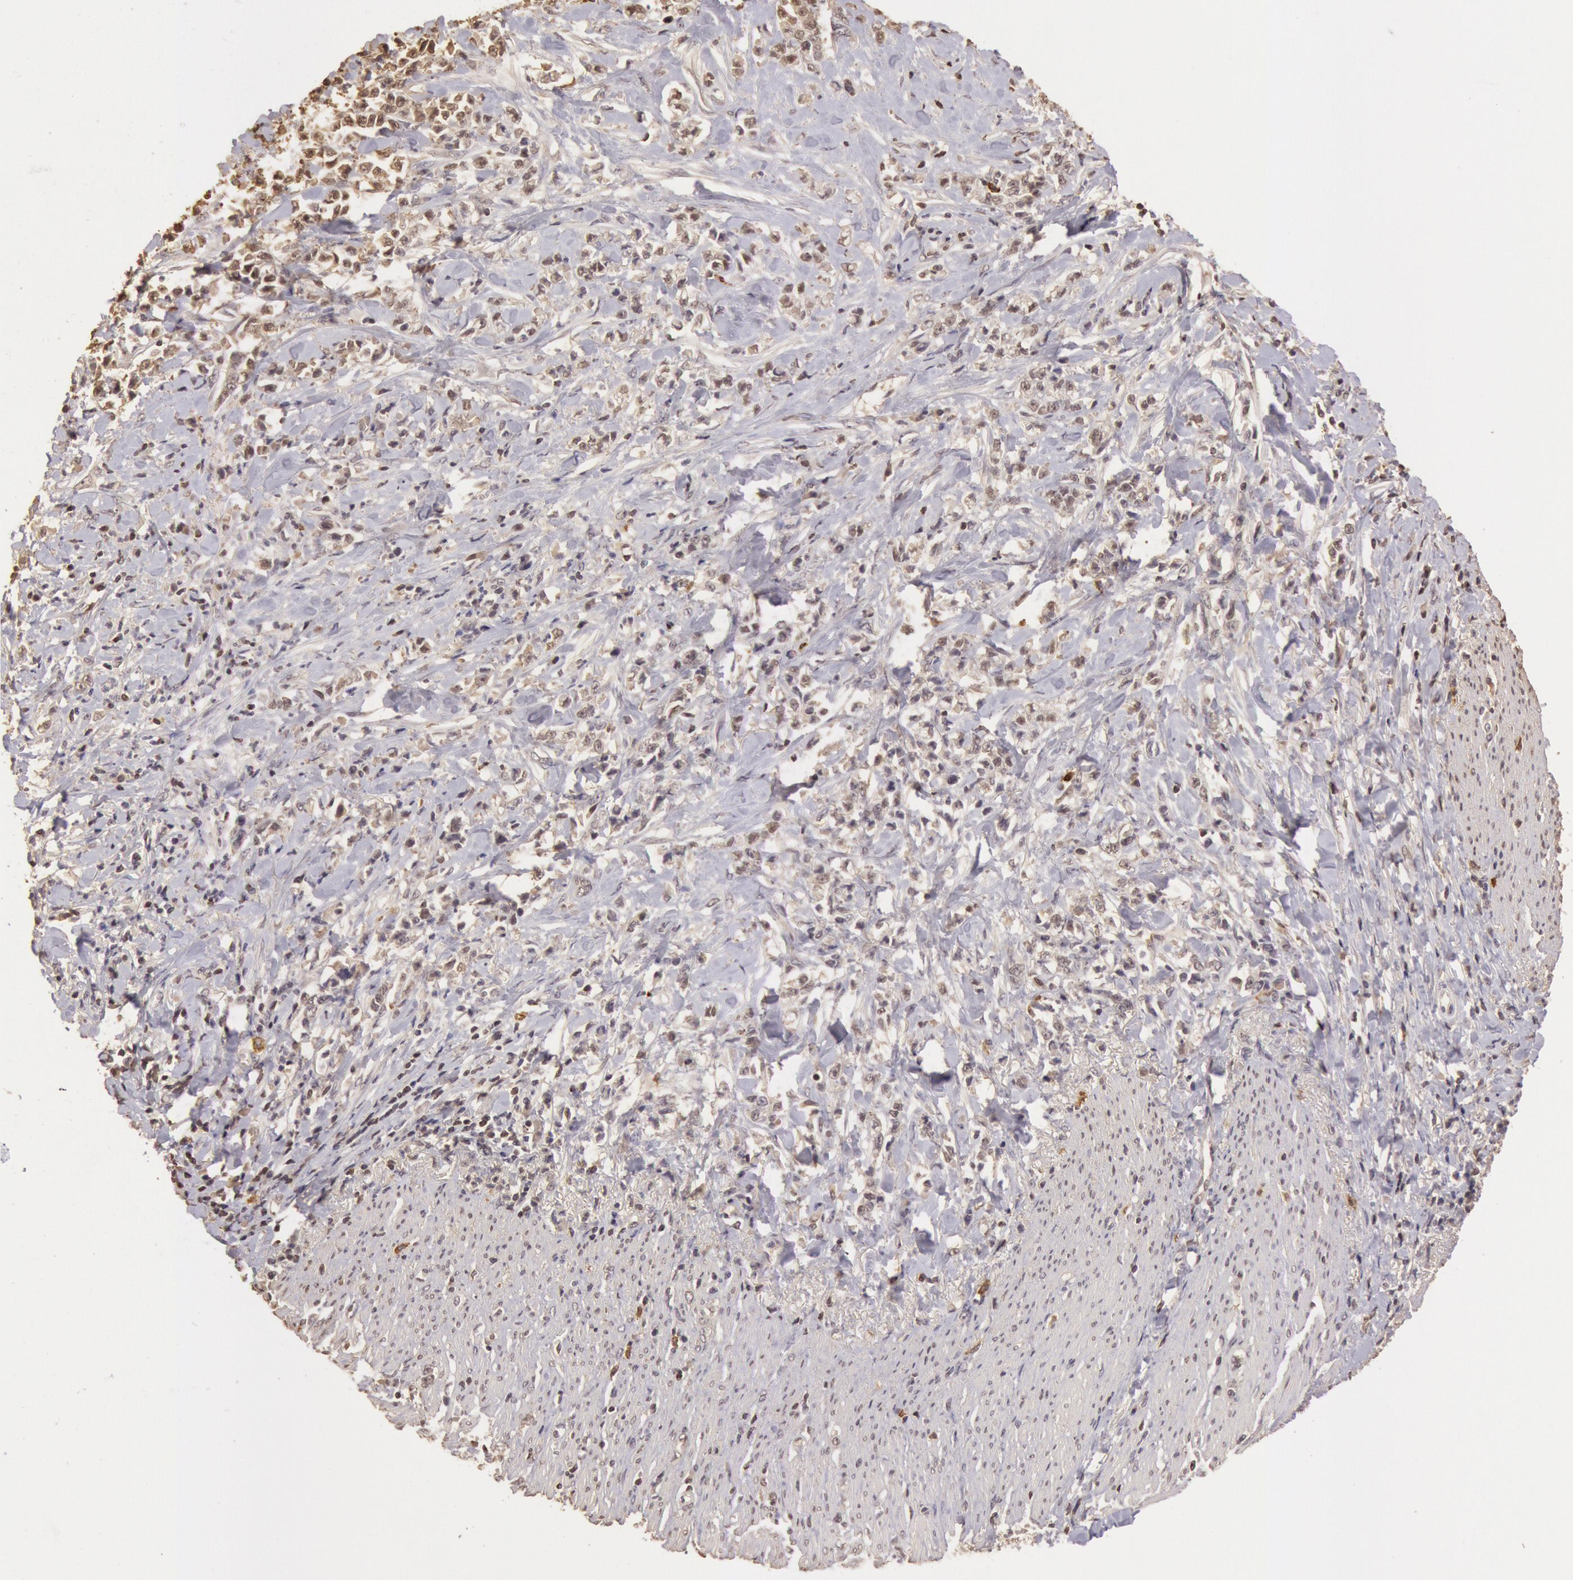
{"staining": {"intensity": "weak", "quantity": "25%-75%", "location": "cytoplasmic/membranous,nuclear"}, "tissue": "stomach cancer", "cell_type": "Tumor cells", "image_type": "cancer", "snomed": [{"axis": "morphology", "description": "Adenocarcinoma, NOS"}, {"axis": "topography", "description": "Stomach, lower"}], "caption": "Human stomach adenocarcinoma stained with a brown dye demonstrates weak cytoplasmic/membranous and nuclear positive staining in about 25%-75% of tumor cells.", "gene": "SOD1", "patient": {"sex": "male", "age": 88}}